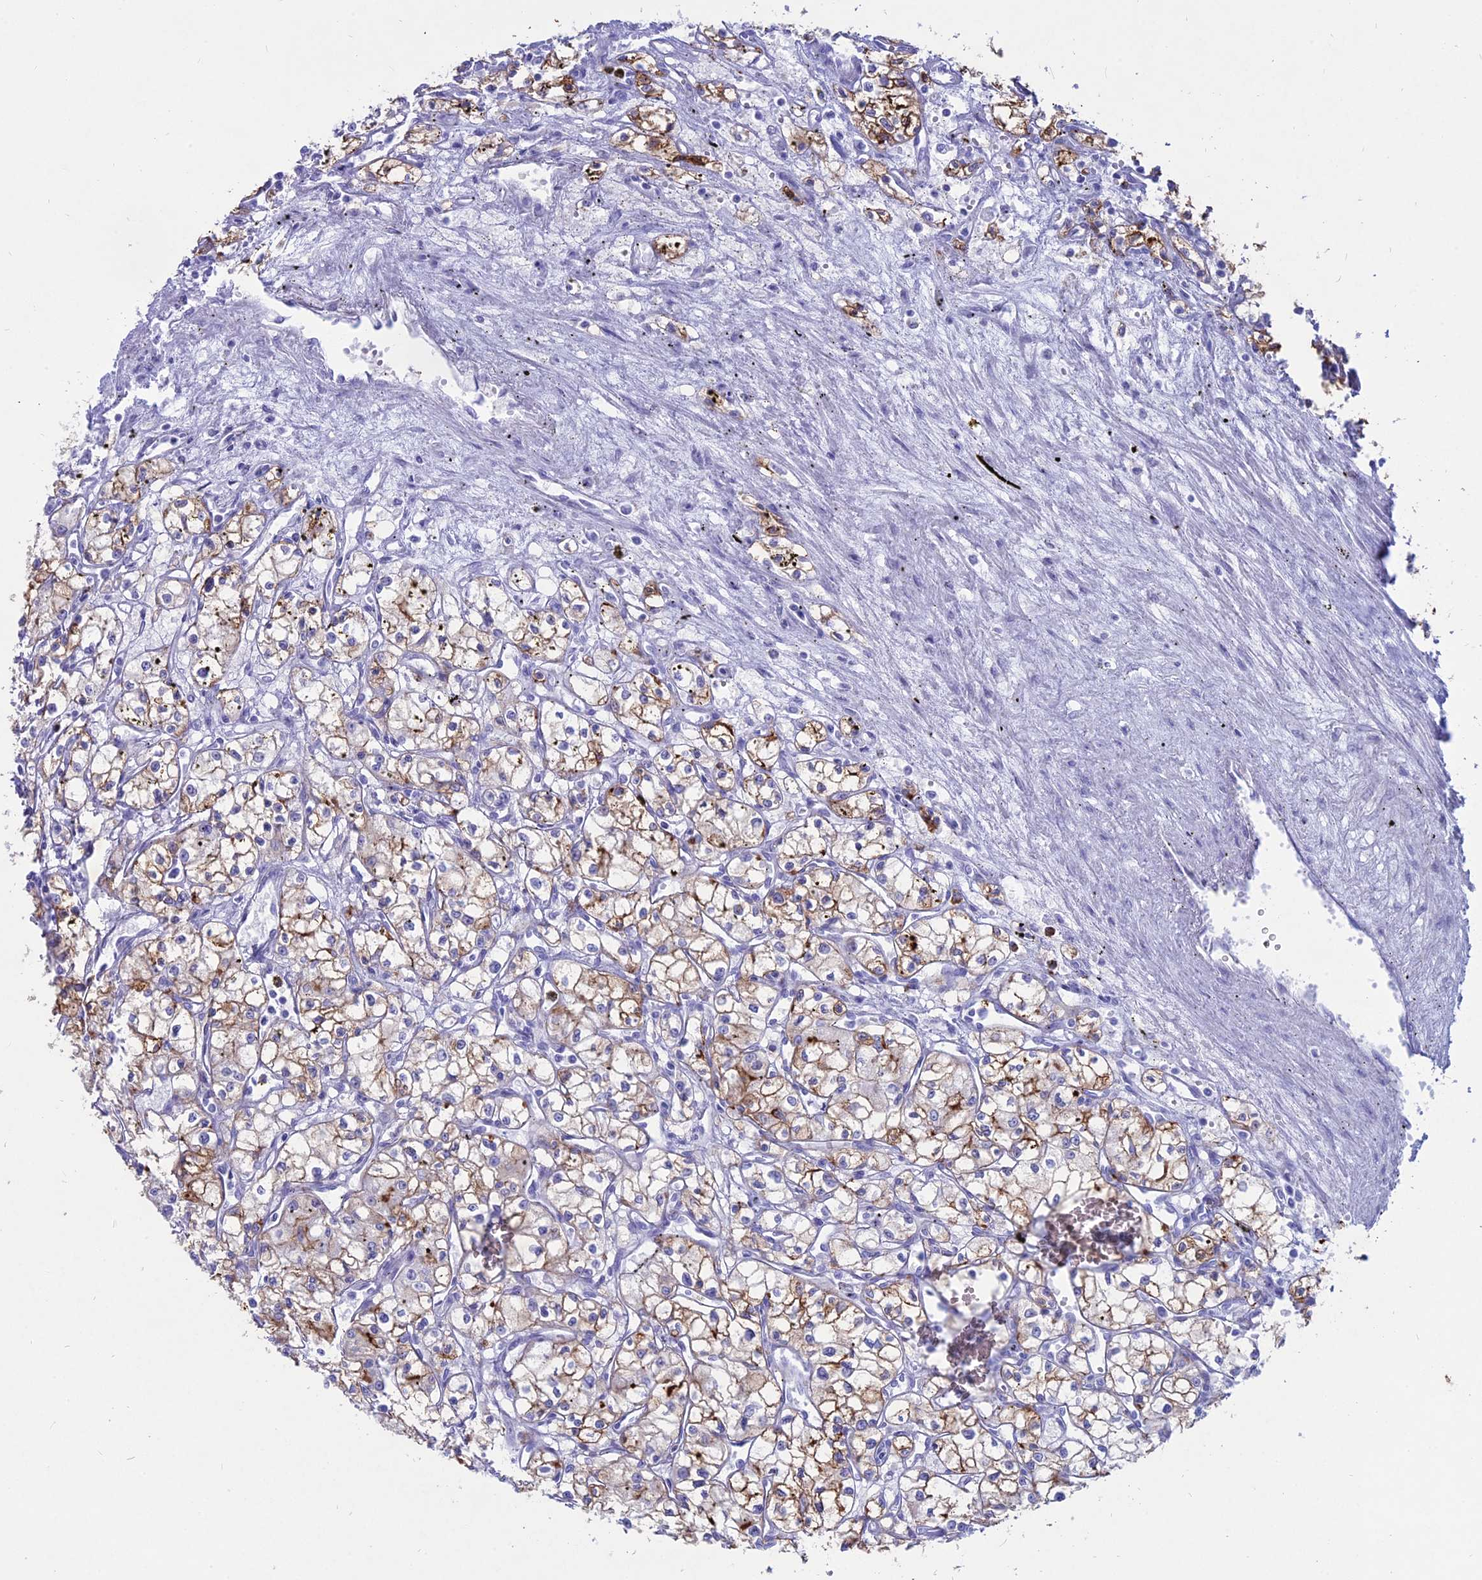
{"staining": {"intensity": "moderate", "quantity": ">75%", "location": "cytoplasmic/membranous"}, "tissue": "renal cancer", "cell_type": "Tumor cells", "image_type": "cancer", "snomed": [{"axis": "morphology", "description": "Adenocarcinoma, NOS"}, {"axis": "topography", "description": "Kidney"}], "caption": "Immunohistochemistry (IHC) (DAB (3,3'-diaminobenzidine)) staining of renal cancer (adenocarcinoma) displays moderate cytoplasmic/membranous protein expression in approximately >75% of tumor cells. Using DAB (brown) and hematoxylin (blue) stains, captured at high magnification using brightfield microscopy.", "gene": "OR2AE1", "patient": {"sex": "male", "age": 59}}